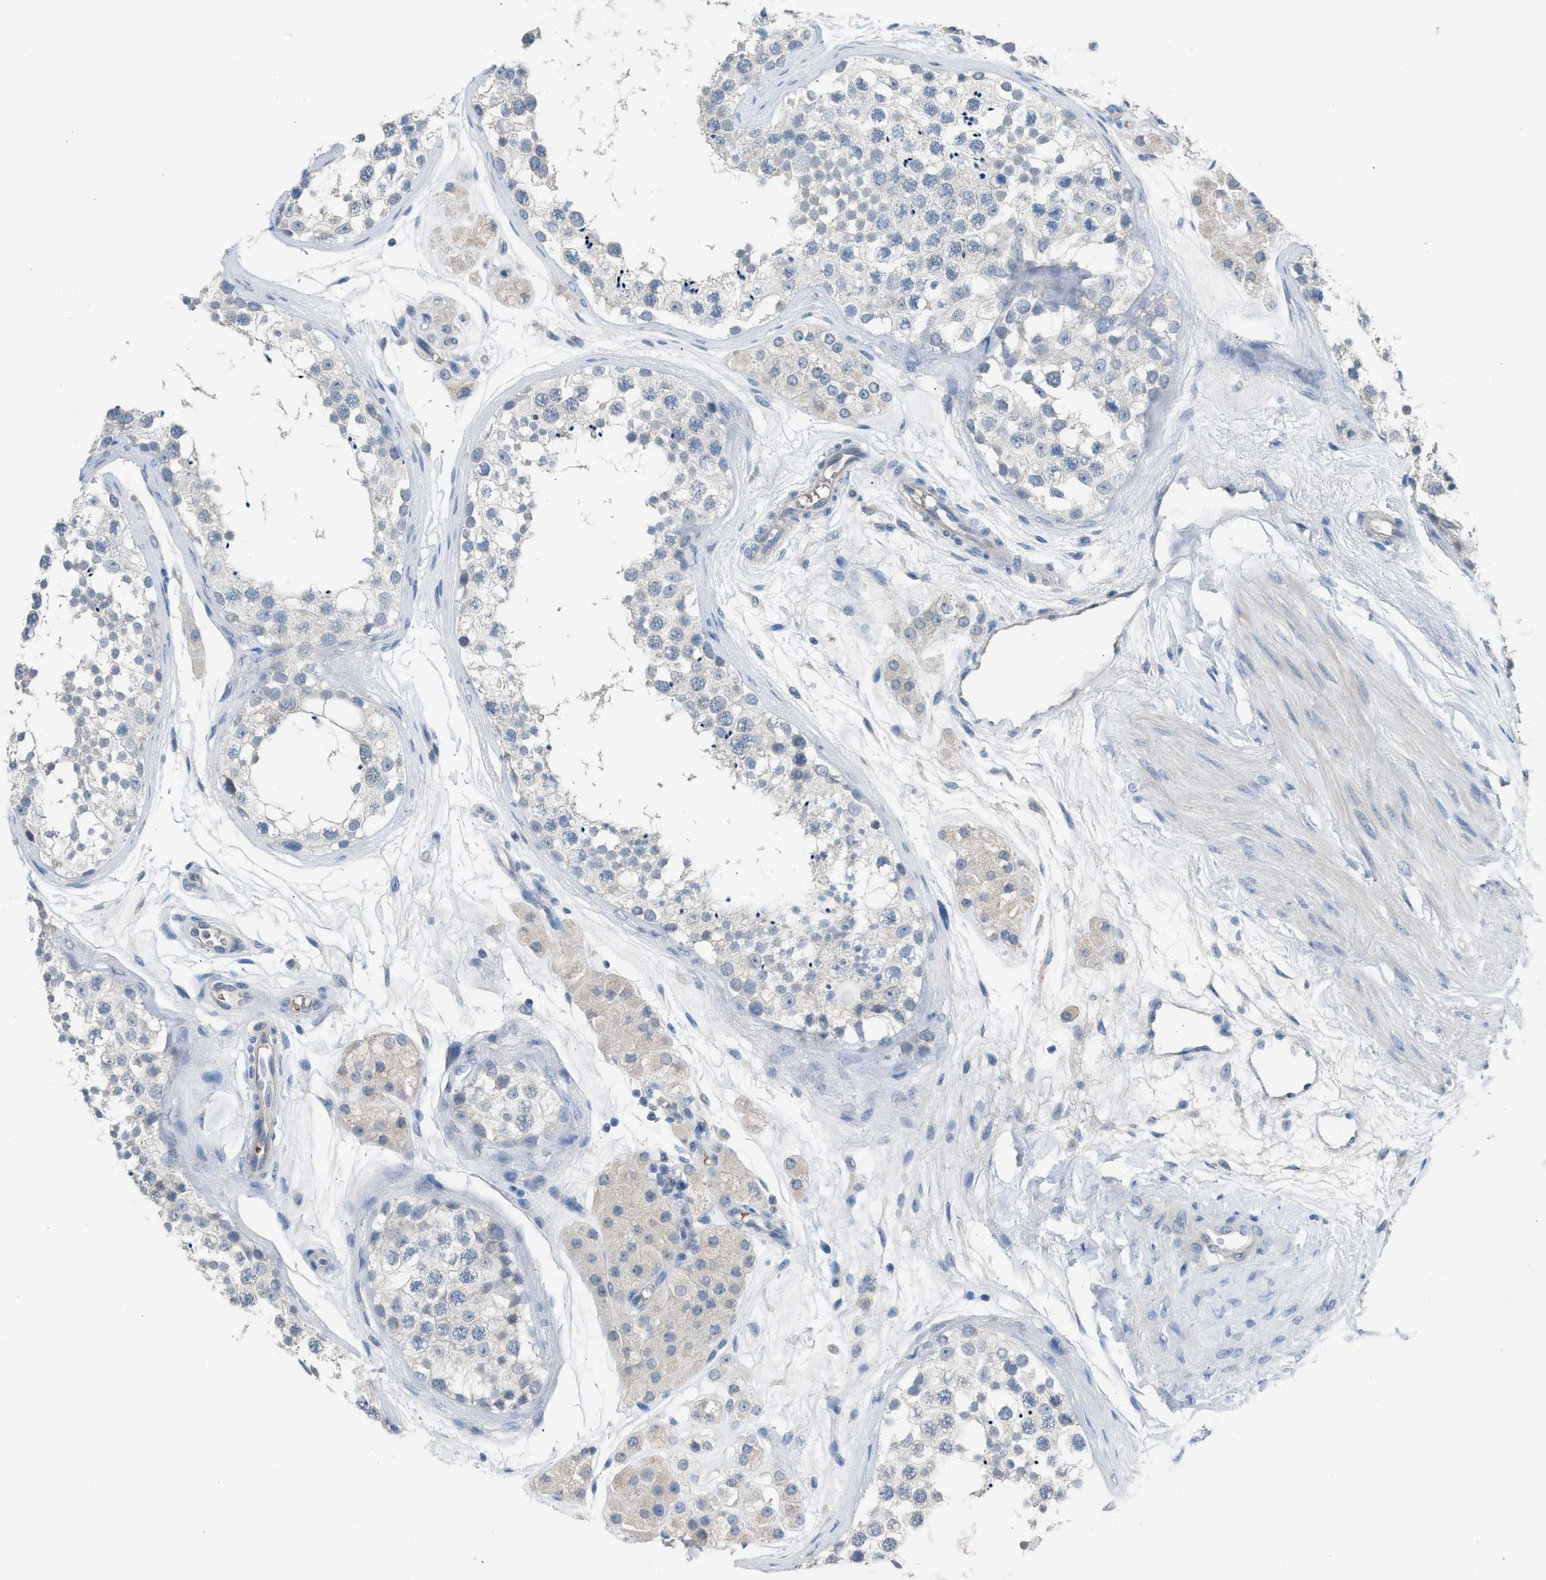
{"staining": {"intensity": "negative", "quantity": "none", "location": "none"}, "tissue": "testis", "cell_type": "Cells in seminiferous ducts", "image_type": "normal", "snomed": [{"axis": "morphology", "description": "Normal tissue, NOS"}, {"axis": "topography", "description": "Testis"}], "caption": "Human testis stained for a protein using immunohistochemistry (IHC) displays no staining in cells in seminiferous ducts.", "gene": "CFAP77", "patient": {"sex": "male", "age": 56}}